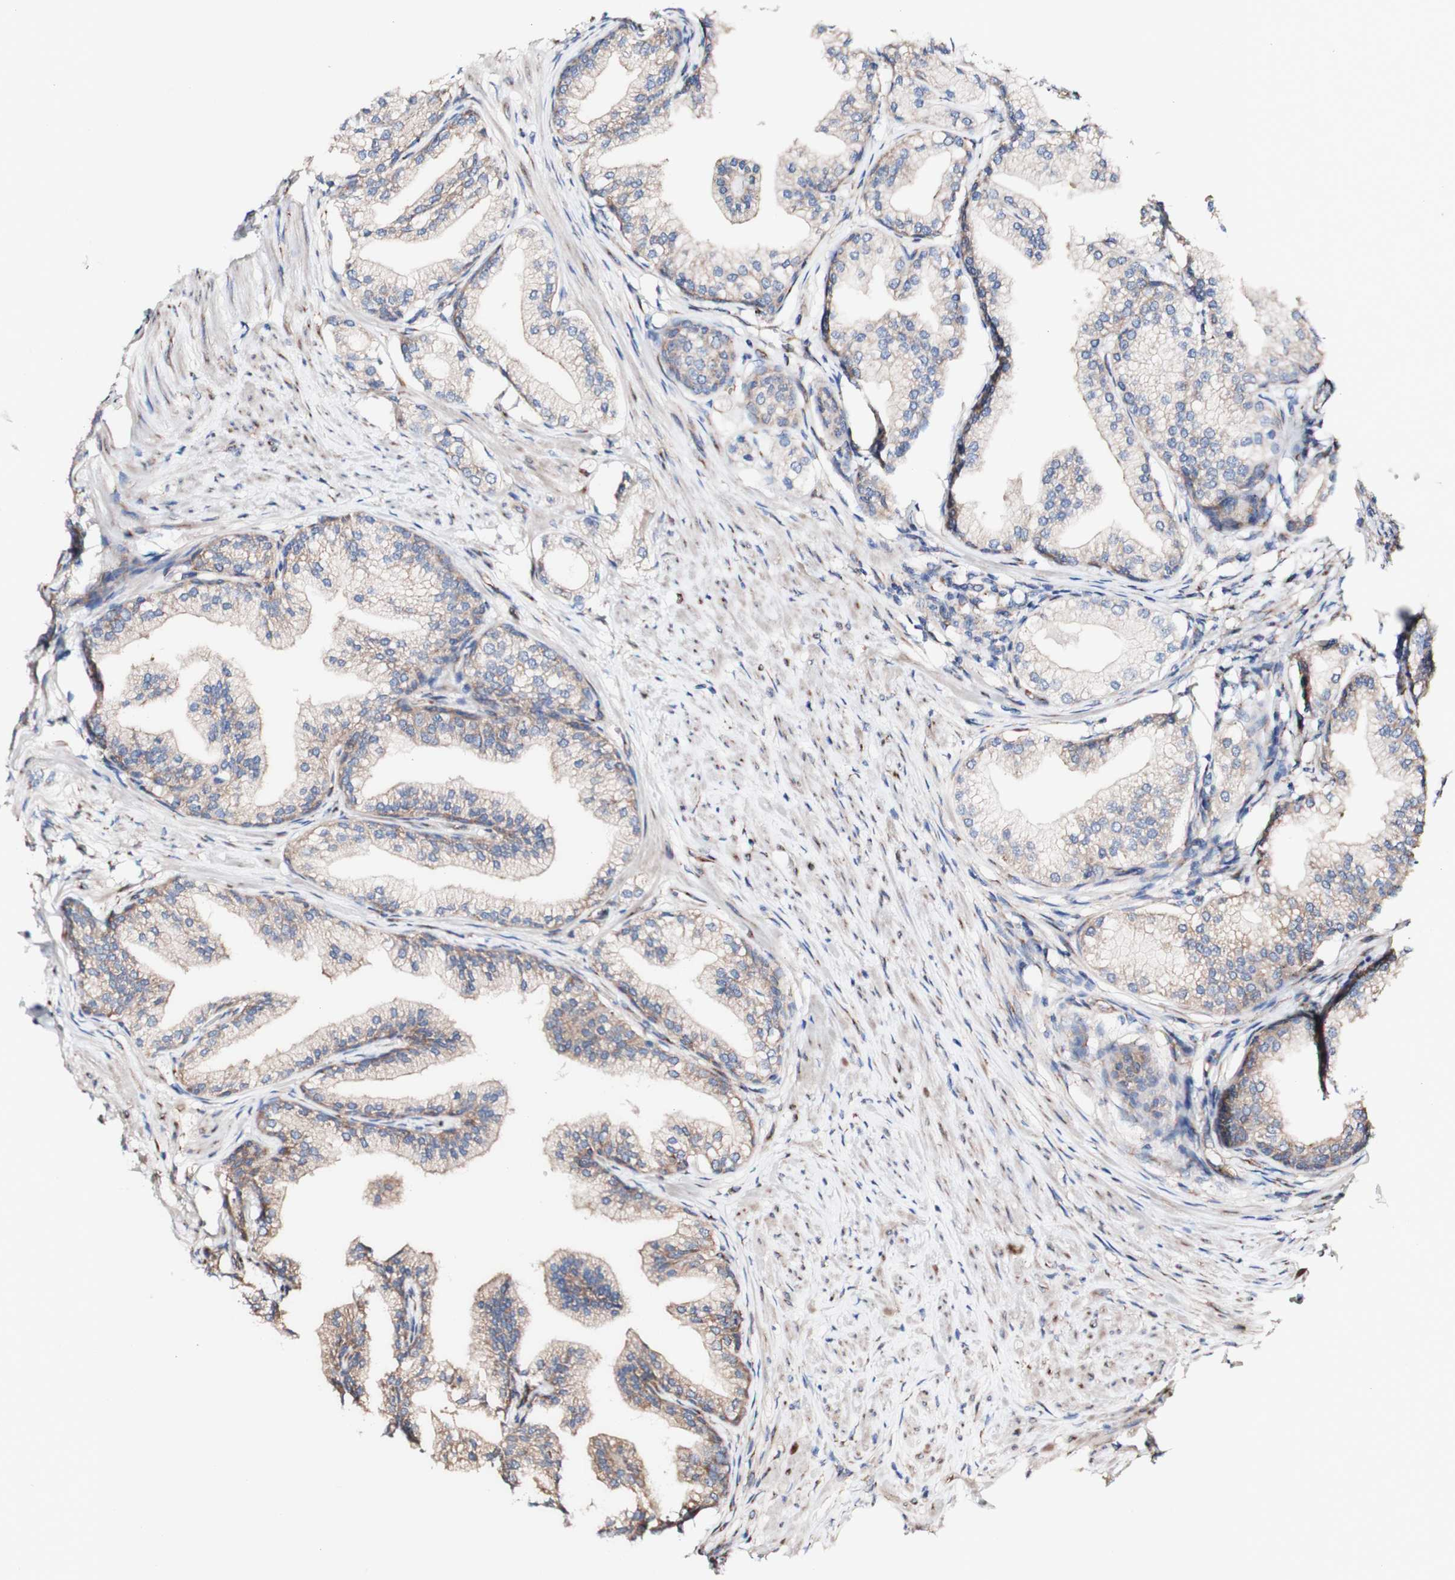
{"staining": {"intensity": "moderate", "quantity": "25%-75%", "location": "cytoplasmic/membranous"}, "tissue": "prostate", "cell_type": "Glandular cells", "image_type": "normal", "snomed": [{"axis": "morphology", "description": "Normal tissue, NOS"}, {"axis": "morphology", "description": "Urothelial carcinoma, Low grade"}, {"axis": "topography", "description": "Urinary bladder"}, {"axis": "topography", "description": "Prostate"}], "caption": "Immunohistochemical staining of unremarkable human prostate demonstrates 25%-75% levels of moderate cytoplasmic/membranous protein expression in about 25%-75% of glandular cells. (DAB (3,3'-diaminobenzidine) IHC, brown staining for protein, blue staining for nuclei).", "gene": "LRIG3", "patient": {"sex": "male", "age": 60}}